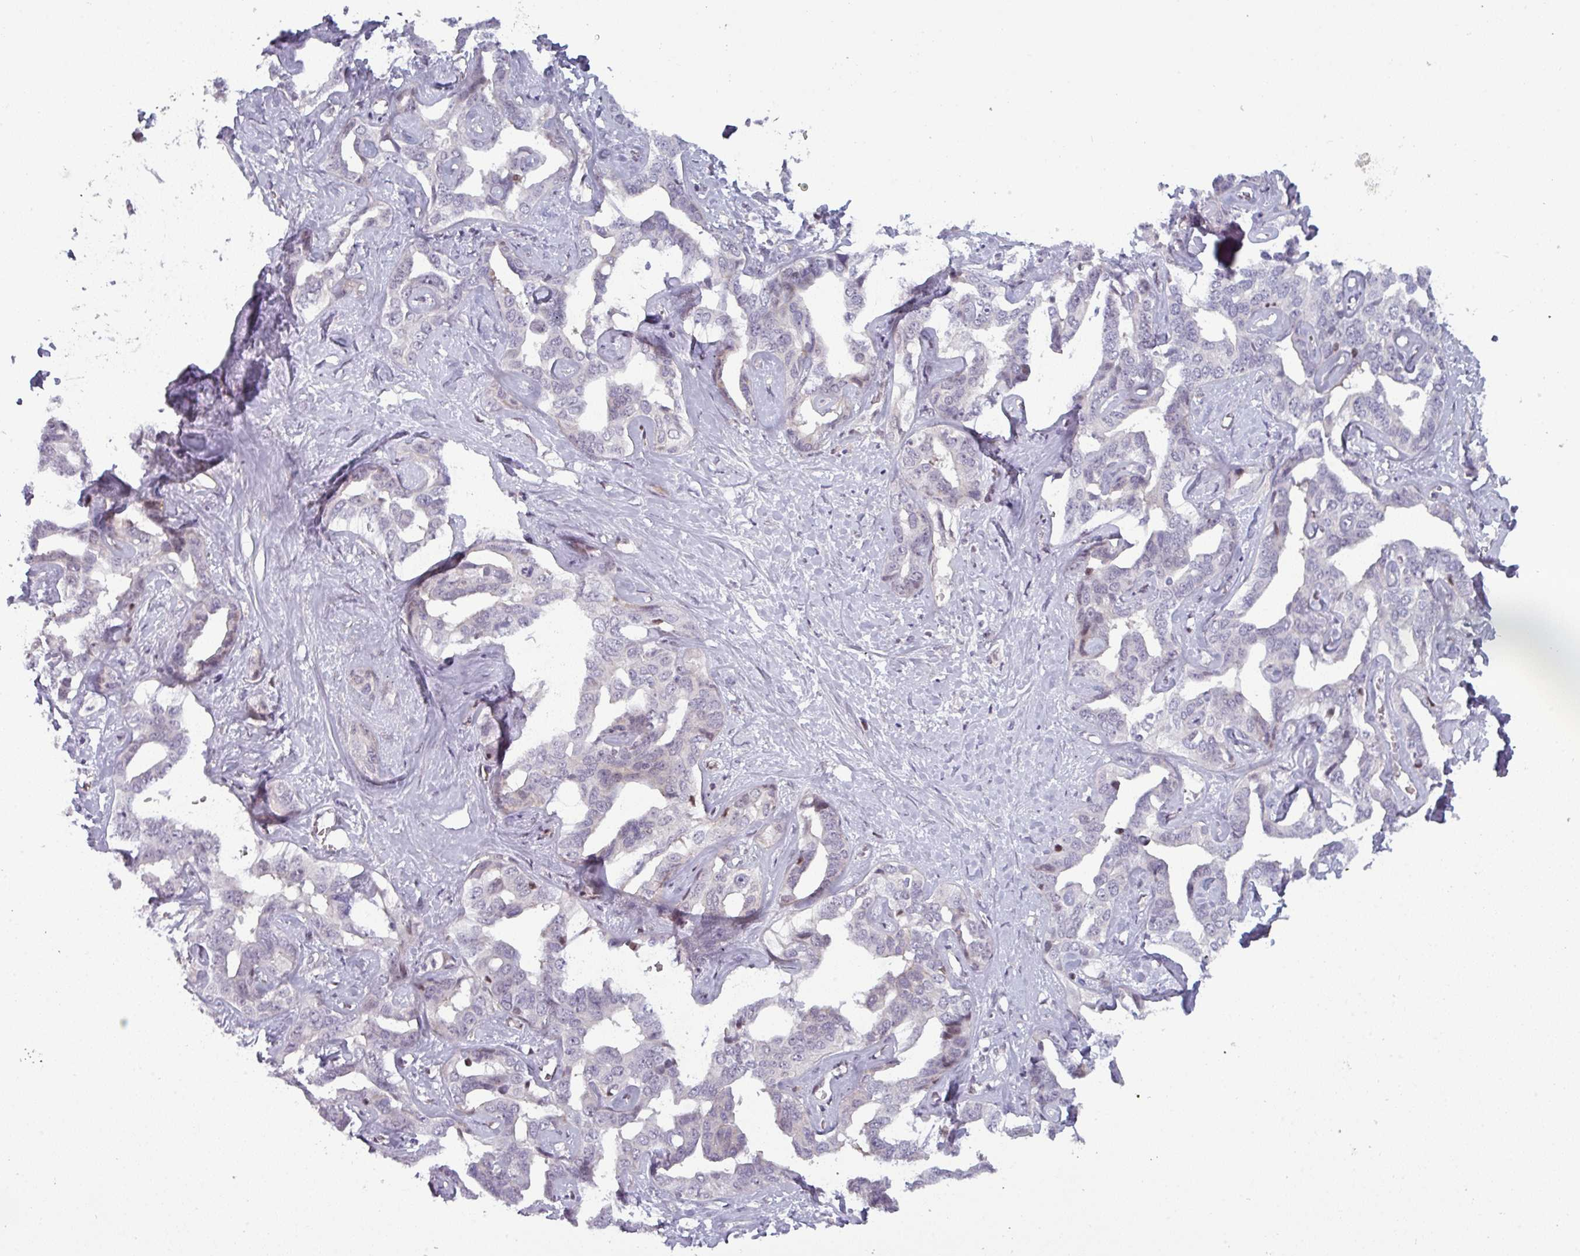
{"staining": {"intensity": "negative", "quantity": "none", "location": "none"}, "tissue": "liver cancer", "cell_type": "Tumor cells", "image_type": "cancer", "snomed": [{"axis": "morphology", "description": "Cholangiocarcinoma"}, {"axis": "topography", "description": "Liver"}], "caption": "Protein analysis of liver cholangiocarcinoma exhibits no significant positivity in tumor cells. (DAB (3,3'-diaminobenzidine) immunohistochemistry (IHC), high magnification).", "gene": "PRAMEF12", "patient": {"sex": "male", "age": 59}}